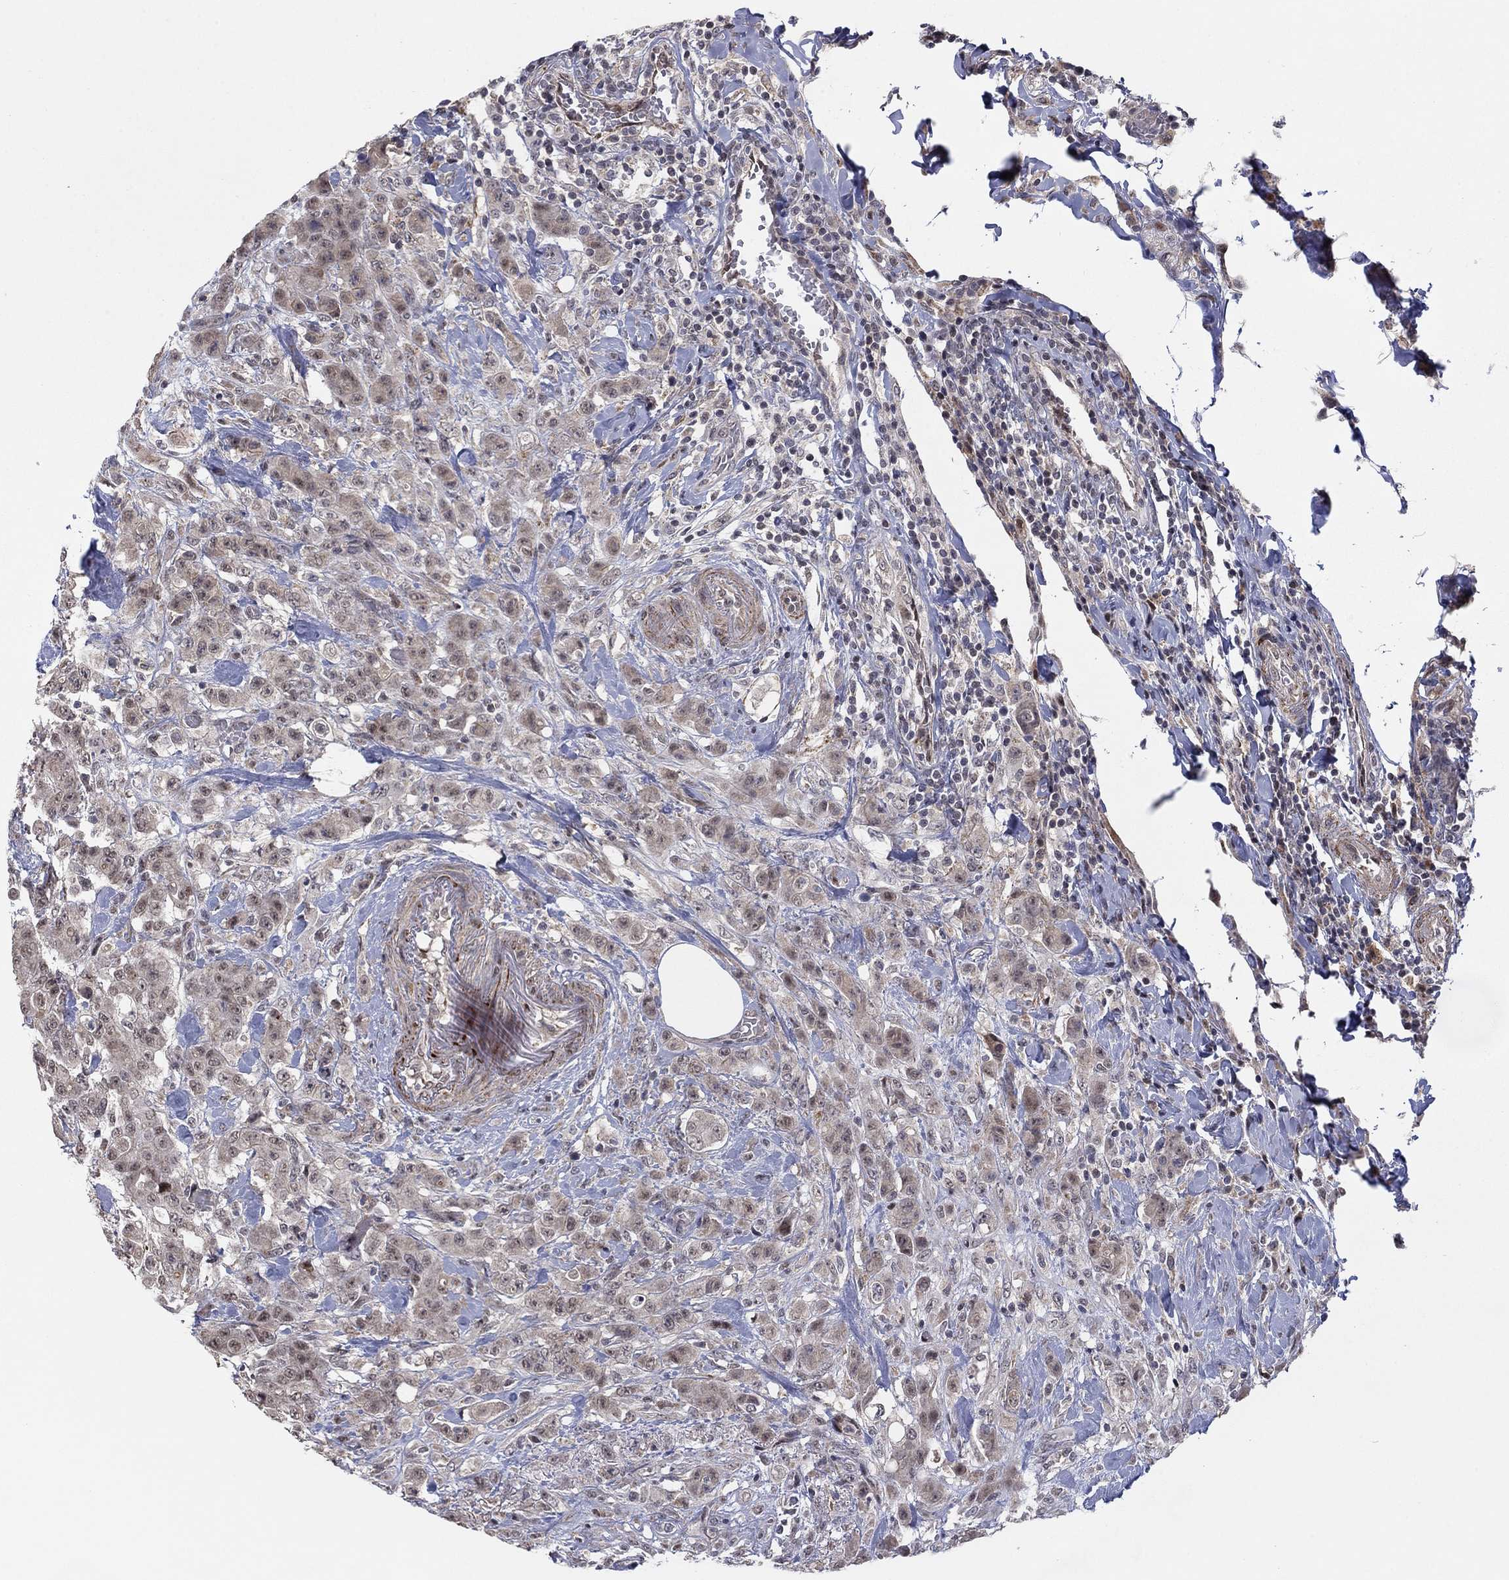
{"staining": {"intensity": "weak", "quantity": "25%-75%", "location": "cytoplasmic/membranous"}, "tissue": "colorectal cancer", "cell_type": "Tumor cells", "image_type": "cancer", "snomed": [{"axis": "morphology", "description": "Adenocarcinoma, NOS"}, {"axis": "topography", "description": "Colon"}], "caption": "Protein expression analysis of colorectal cancer (adenocarcinoma) reveals weak cytoplasmic/membranous staining in about 25%-75% of tumor cells.", "gene": "ZNF395", "patient": {"sex": "female", "age": 69}}